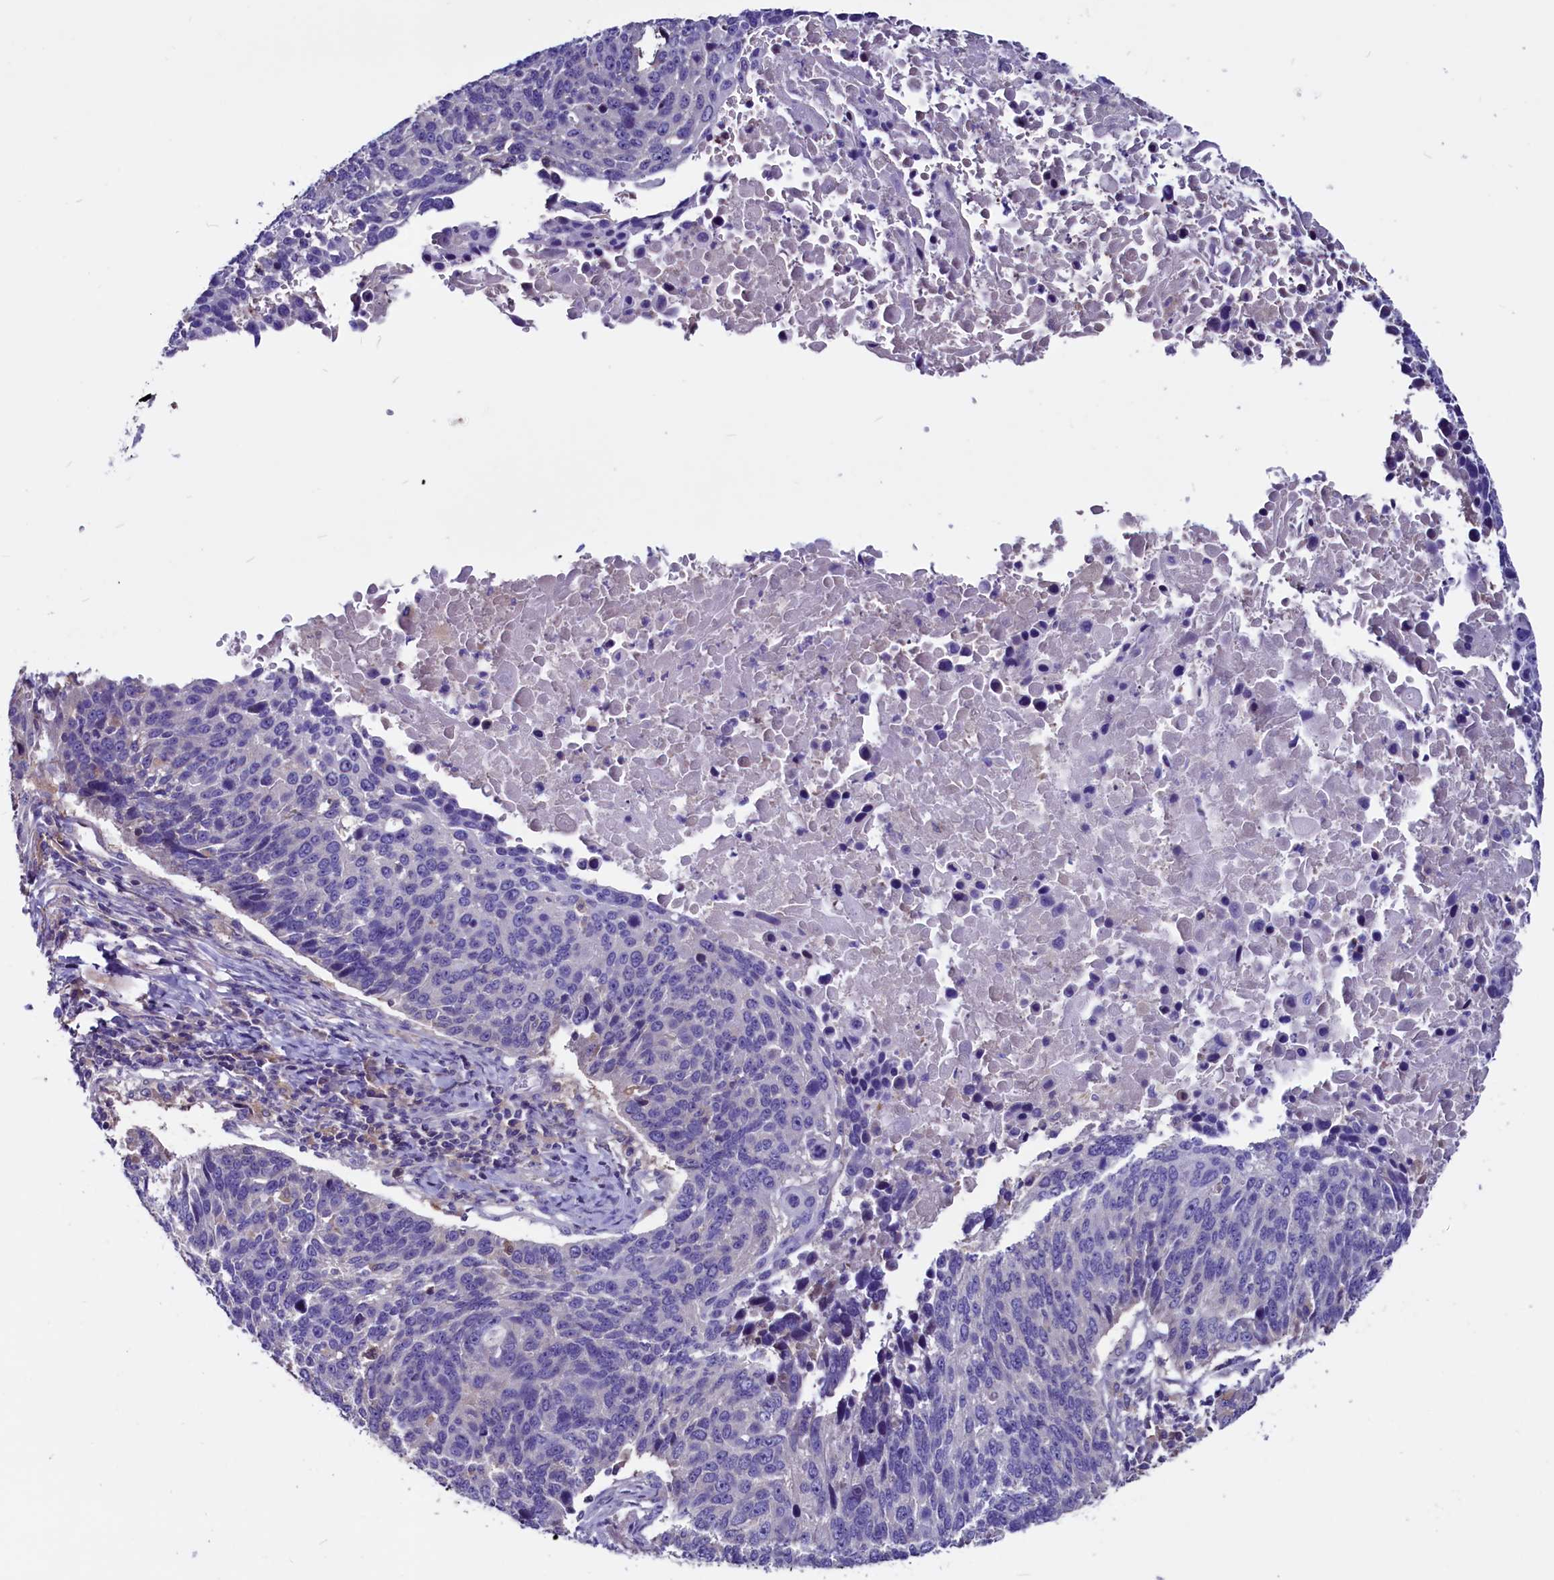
{"staining": {"intensity": "negative", "quantity": "none", "location": "none"}, "tissue": "lung cancer", "cell_type": "Tumor cells", "image_type": "cancer", "snomed": [{"axis": "morphology", "description": "Normal tissue, NOS"}, {"axis": "morphology", "description": "Squamous cell carcinoma, NOS"}, {"axis": "topography", "description": "Lymph node"}, {"axis": "topography", "description": "Lung"}], "caption": "This is an IHC image of lung squamous cell carcinoma. There is no positivity in tumor cells.", "gene": "CCBE1", "patient": {"sex": "male", "age": 66}}